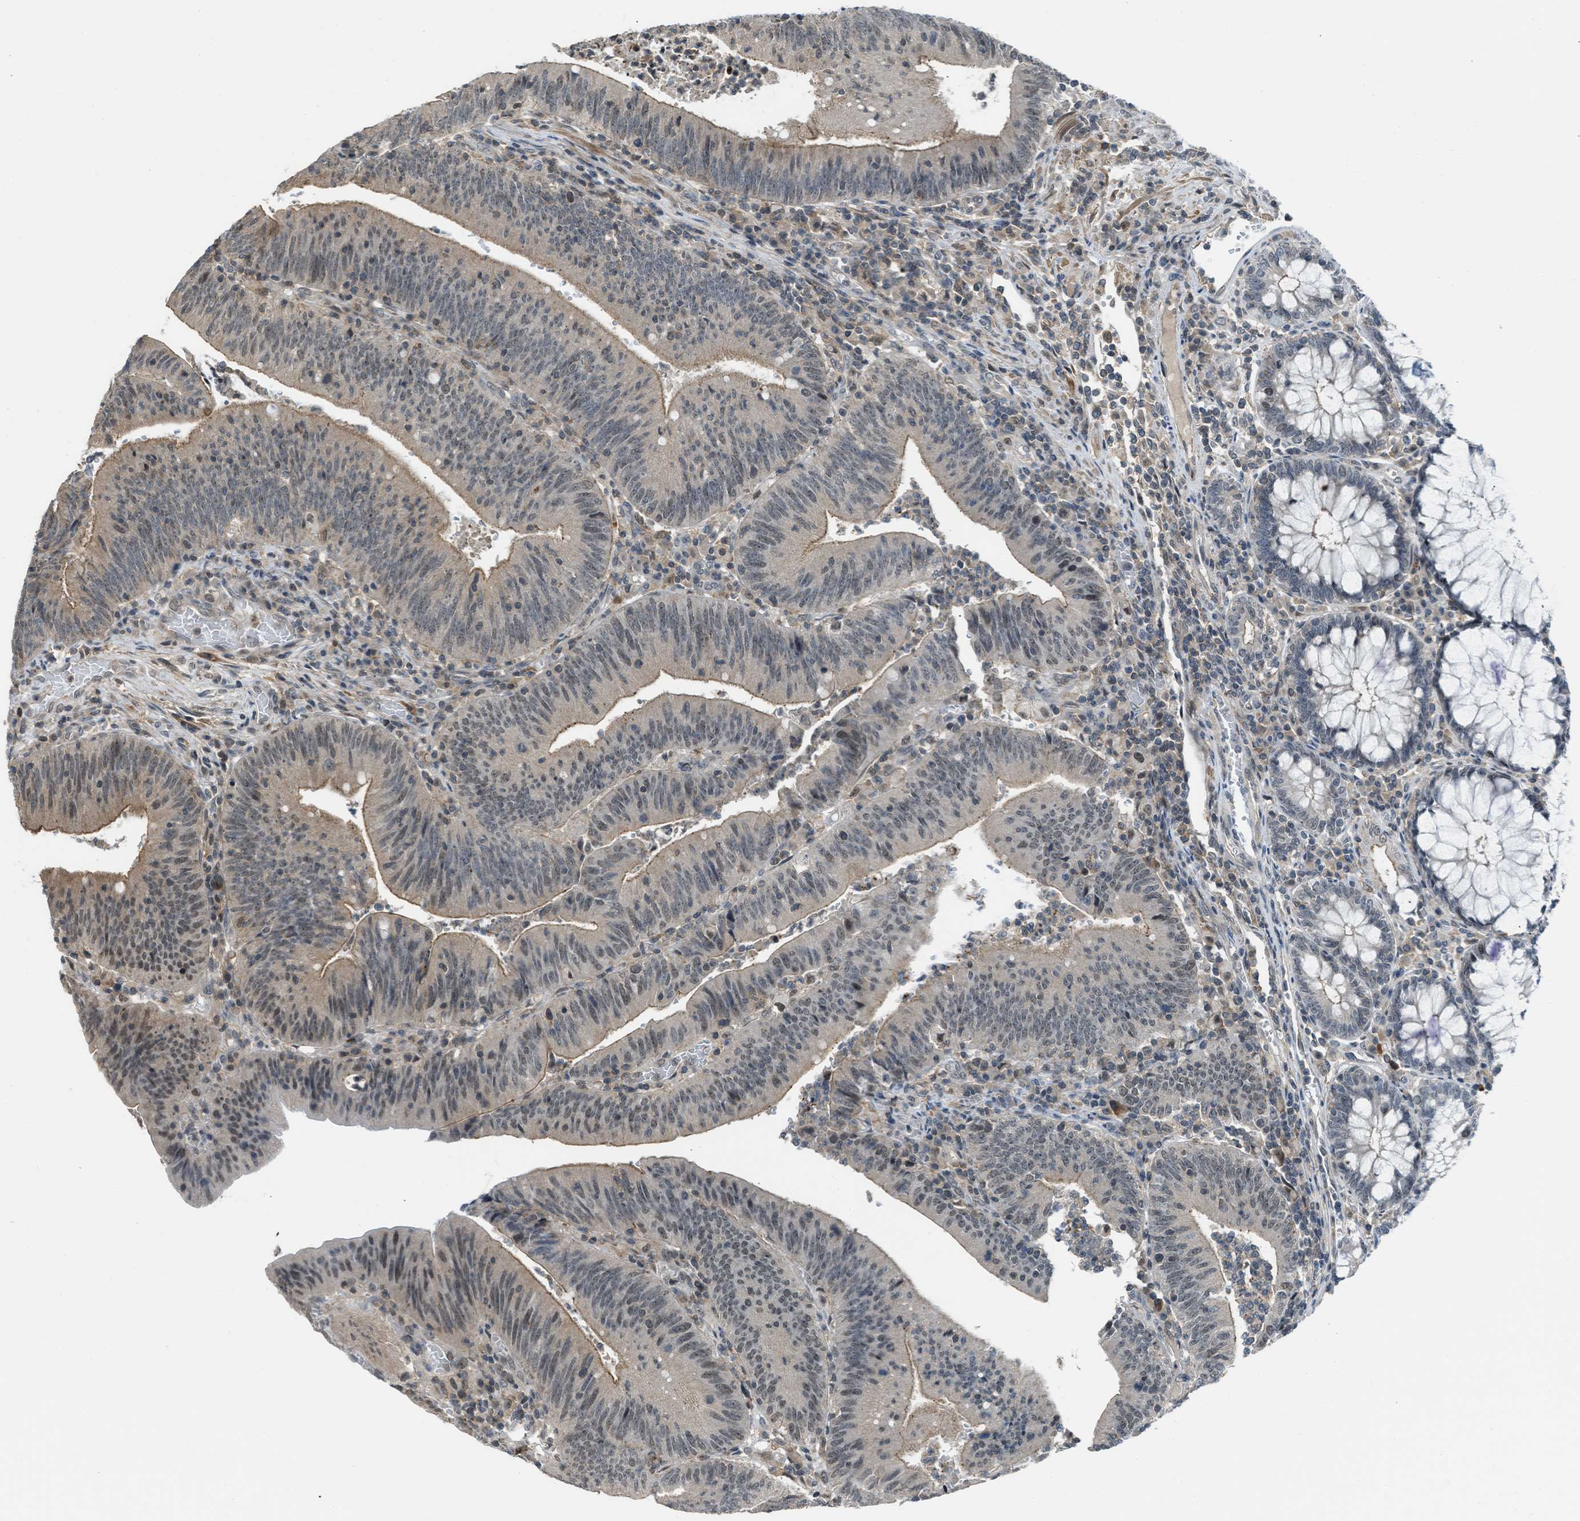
{"staining": {"intensity": "weak", "quantity": "25%-75%", "location": "cytoplasmic/membranous"}, "tissue": "colorectal cancer", "cell_type": "Tumor cells", "image_type": "cancer", "snomed": [{"axis": "morphology", "description": "Normal tissue, NOS"}, {"axis": "morphology", "description": "Adenocarcinoma, NOS"}, {"axis": "topography", "description": "Rectum"}], "caption": "Human adenocarcinoma (colorectal) stained with a protein marker demonstrates weak staining in tumor cells.", "gene": "TTBK2", "patient": {"sex": "female", "age": 66}}